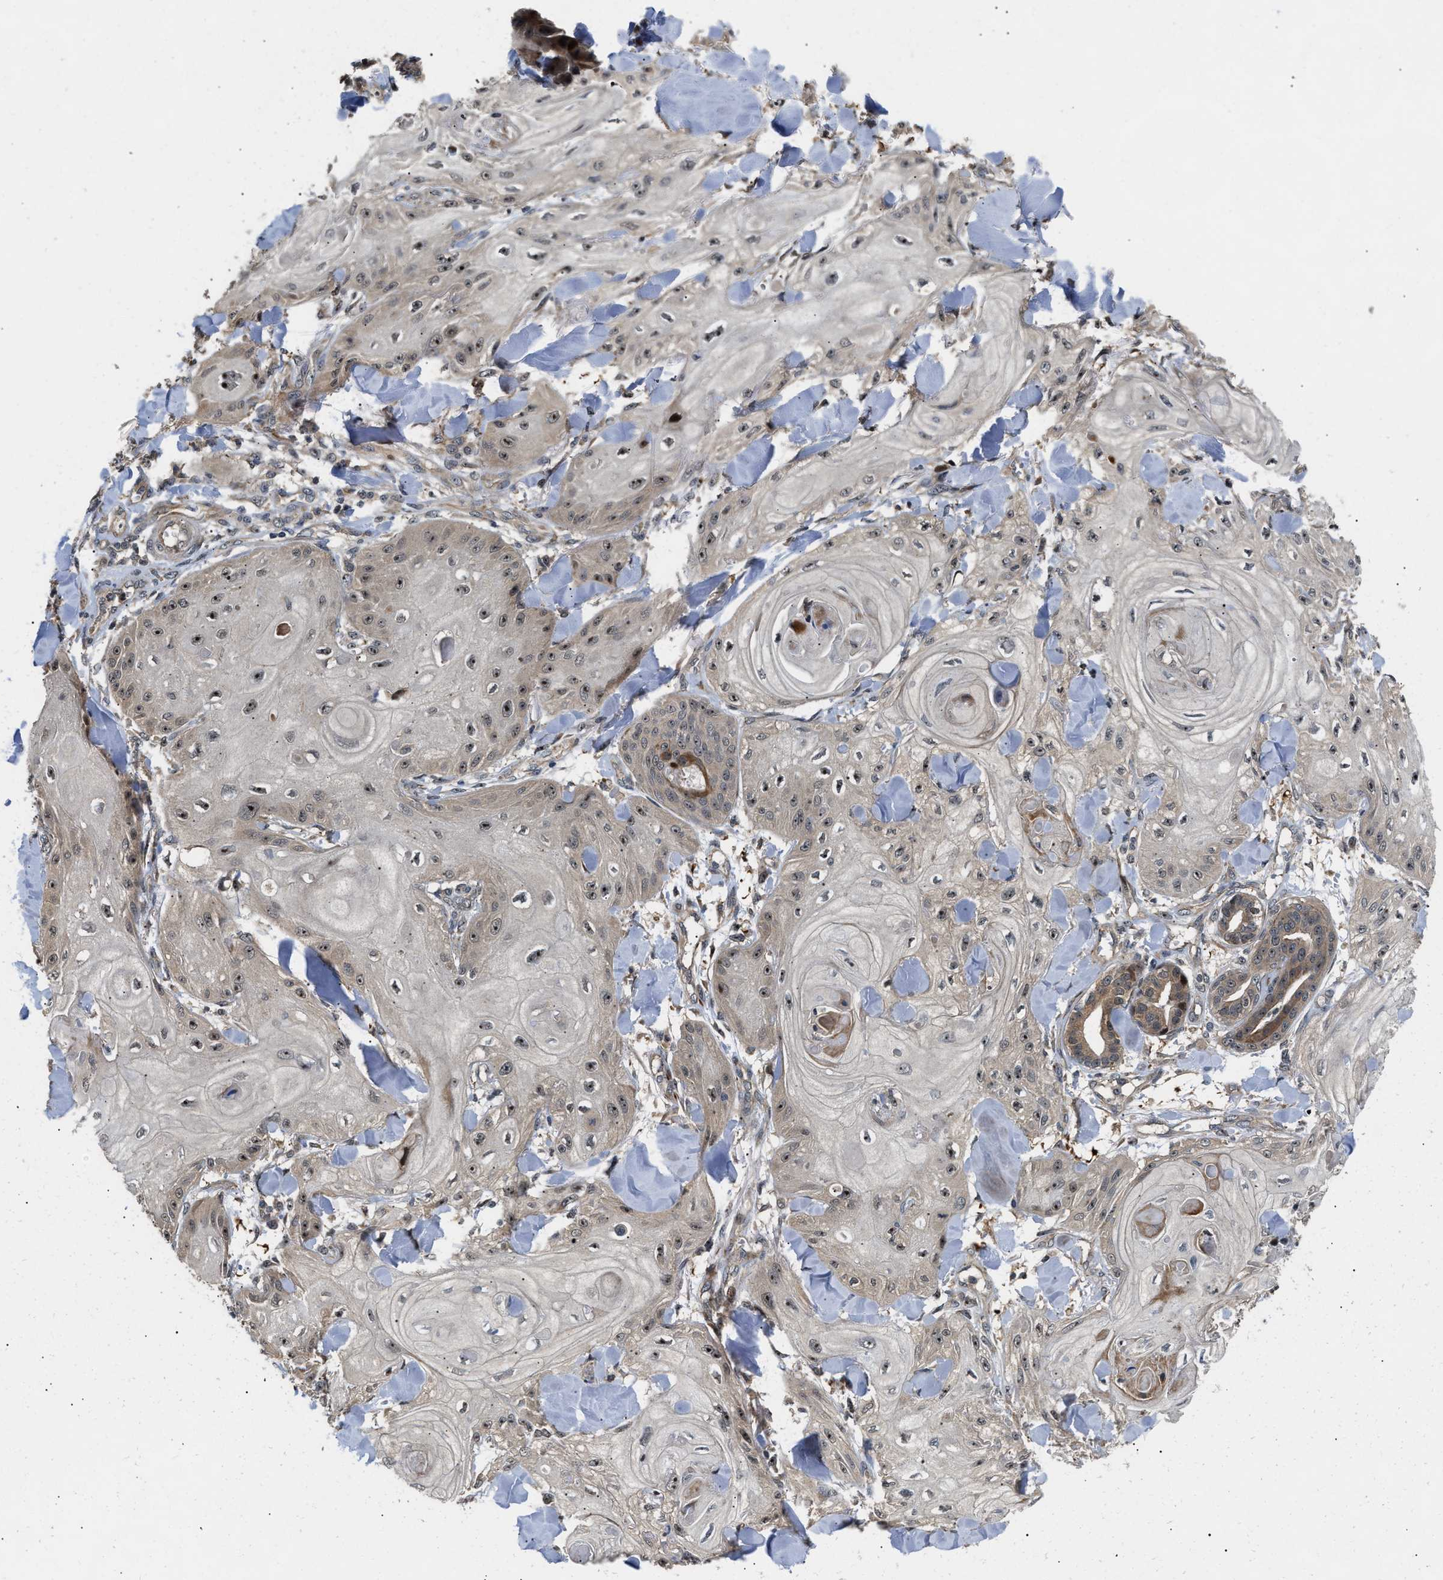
{"staining": {"intensity": "moderate", "quantity": "25%-75%", "location": "cytoplasmic/membranous,nuclear"}, "tissue": "skin cancer", "cell_type": "Tumor cells", "image_type": "cancer", "snomed": [{"axis": "morphology", "description": "Squamous cell carcinoma, NOS"}, {"axis": "topography", "description": "Skin"}], "caption": "A medium amount of moderate cytoplasmic/membranous and nuclear positivity is identified in about 25%-75% of tumor cells in squamous cell carcinoma (skin) tissue. The staining is performed using DAB brown chromogen to label protein expression. The nuclei are counter-stained blue using hematoxylin.", "gene": "ALDH3A2", "patient": {"sex": "male", "age": 74}}